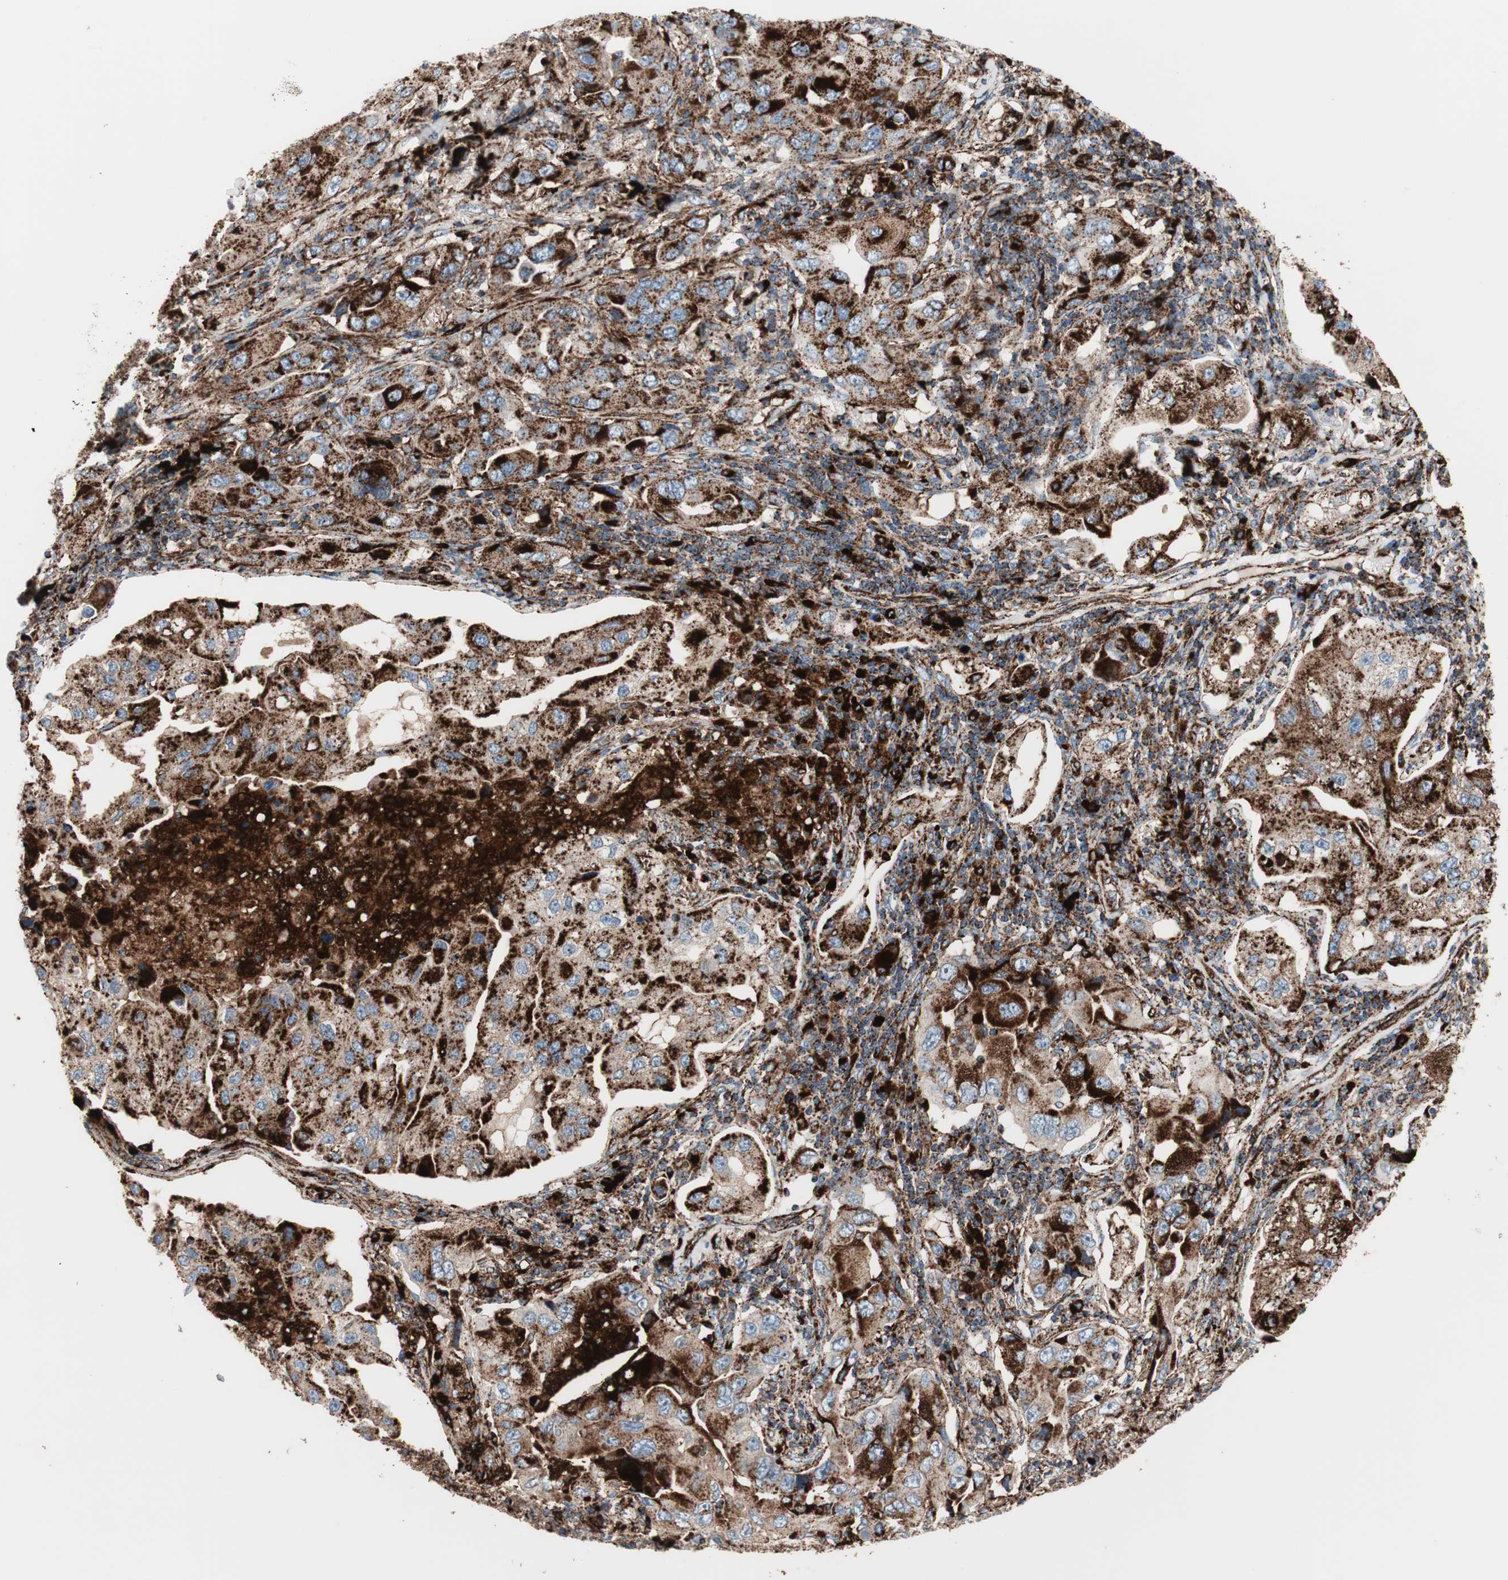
{"staining": {"intensity": "strong", "quantity": ">75%", "location": "cytoplasmic/membranous"}, "tissue": "lung cancer", "cell_type": "Tumor cells", "image_type": "cancer", "snomed": [{"axis": "morphology", "description": "Adenocarcinoma, NOS"}, {"axis": "topography", "description": "Lung"}], "caption": "DAB (3,3'-diaminobenzidine) immunohistochemical staining of human lung cancer (adenocarcinoma) shows strong cytoplasmic/membranous protein staining in approximately >75% of tumor cells.", "gene": "LAMP1", "patient": {"sex": "female", "age": 65}}